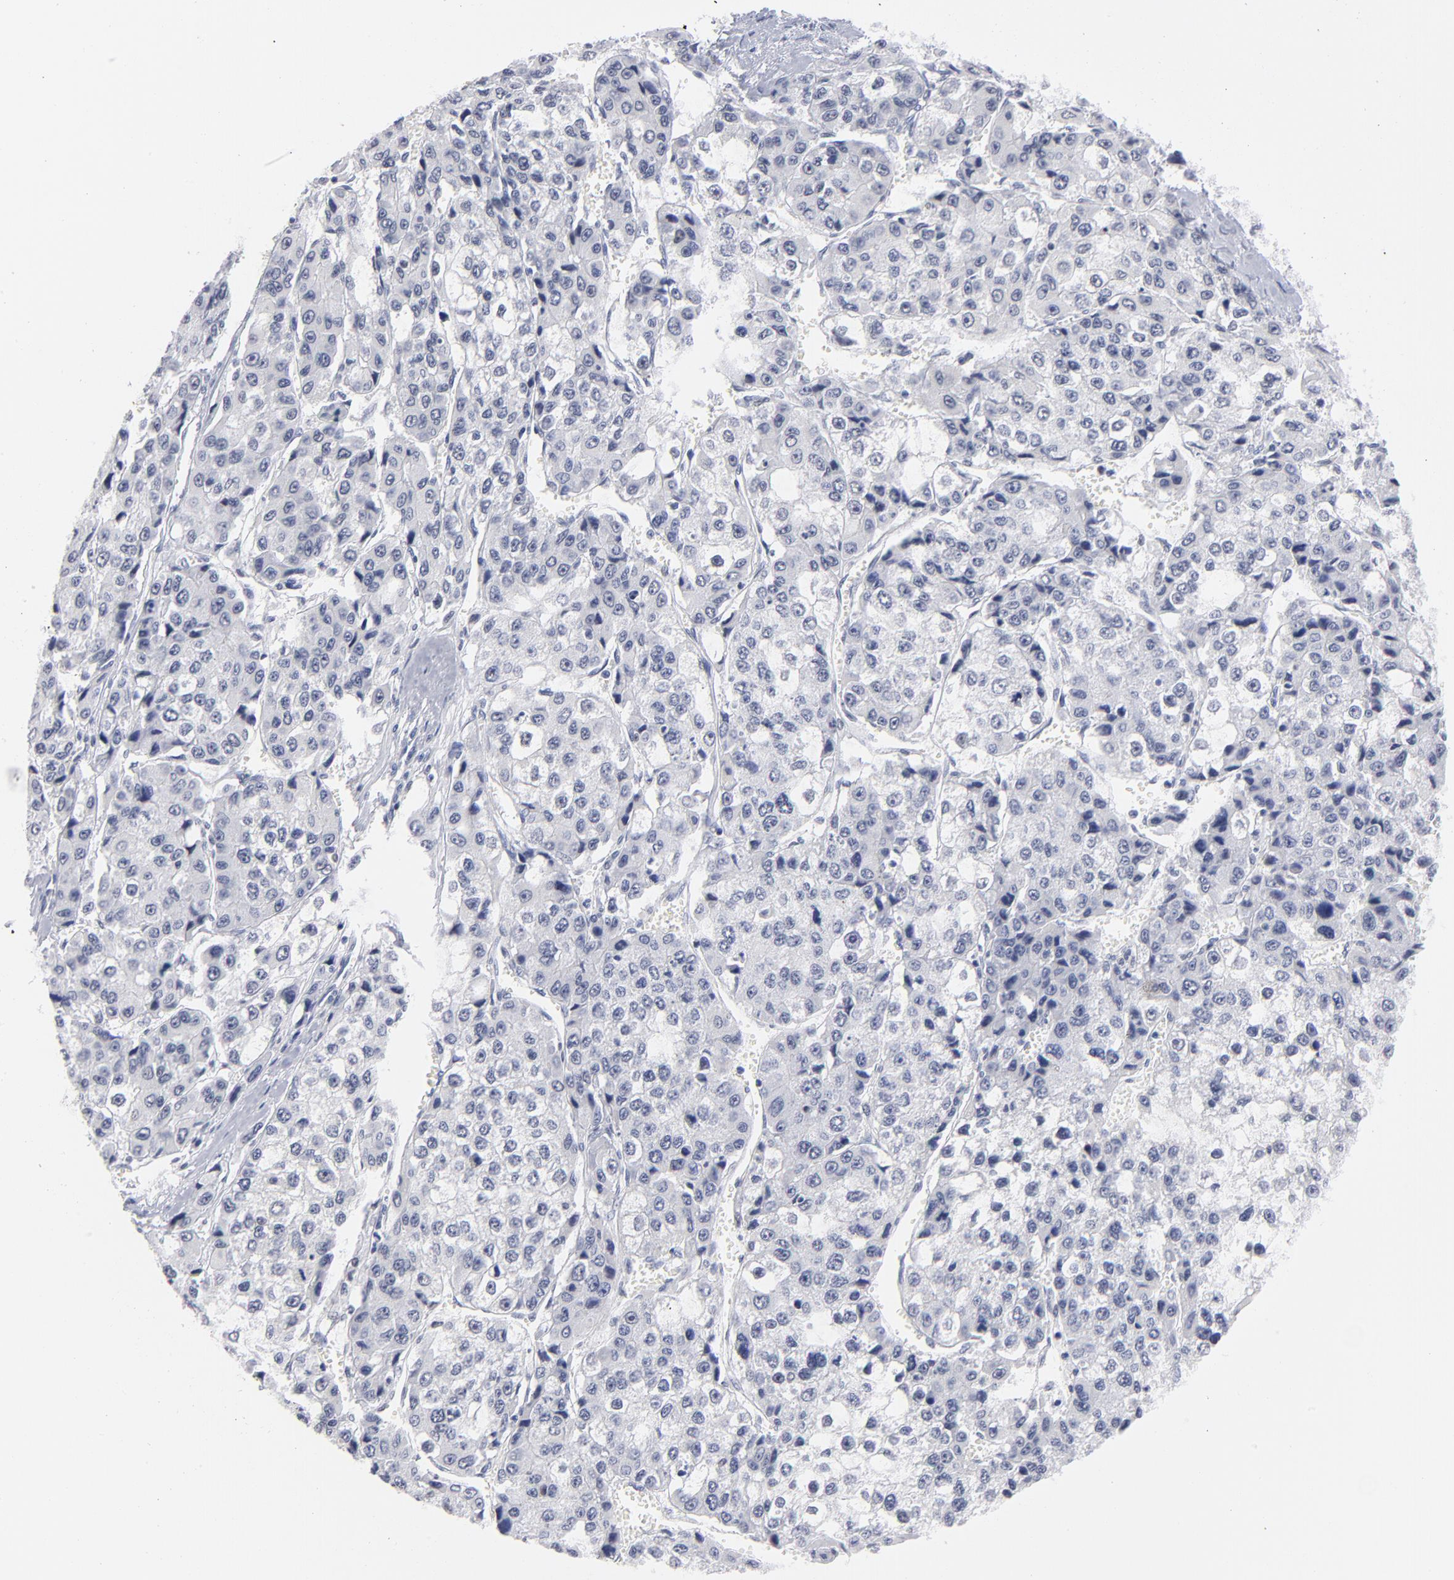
{"staining": {"intensity": "negative", "quantity": "none", "location": "none"}, "tissue": "liver cancer", "cell_type": "Tumor cells", "image_type": "cancer", "snomed": [{"axis": "morphology", "description": "Carcinoma, Hepatocellular, NOS"}, {"axis": "topography", "description": "Liver"}], "caption": "Liver cancer stained for a protein using IHC reveals no positivity tumor cells.", "gene": "KHNYN", "patient": {"sex": "female", "age": 66}}